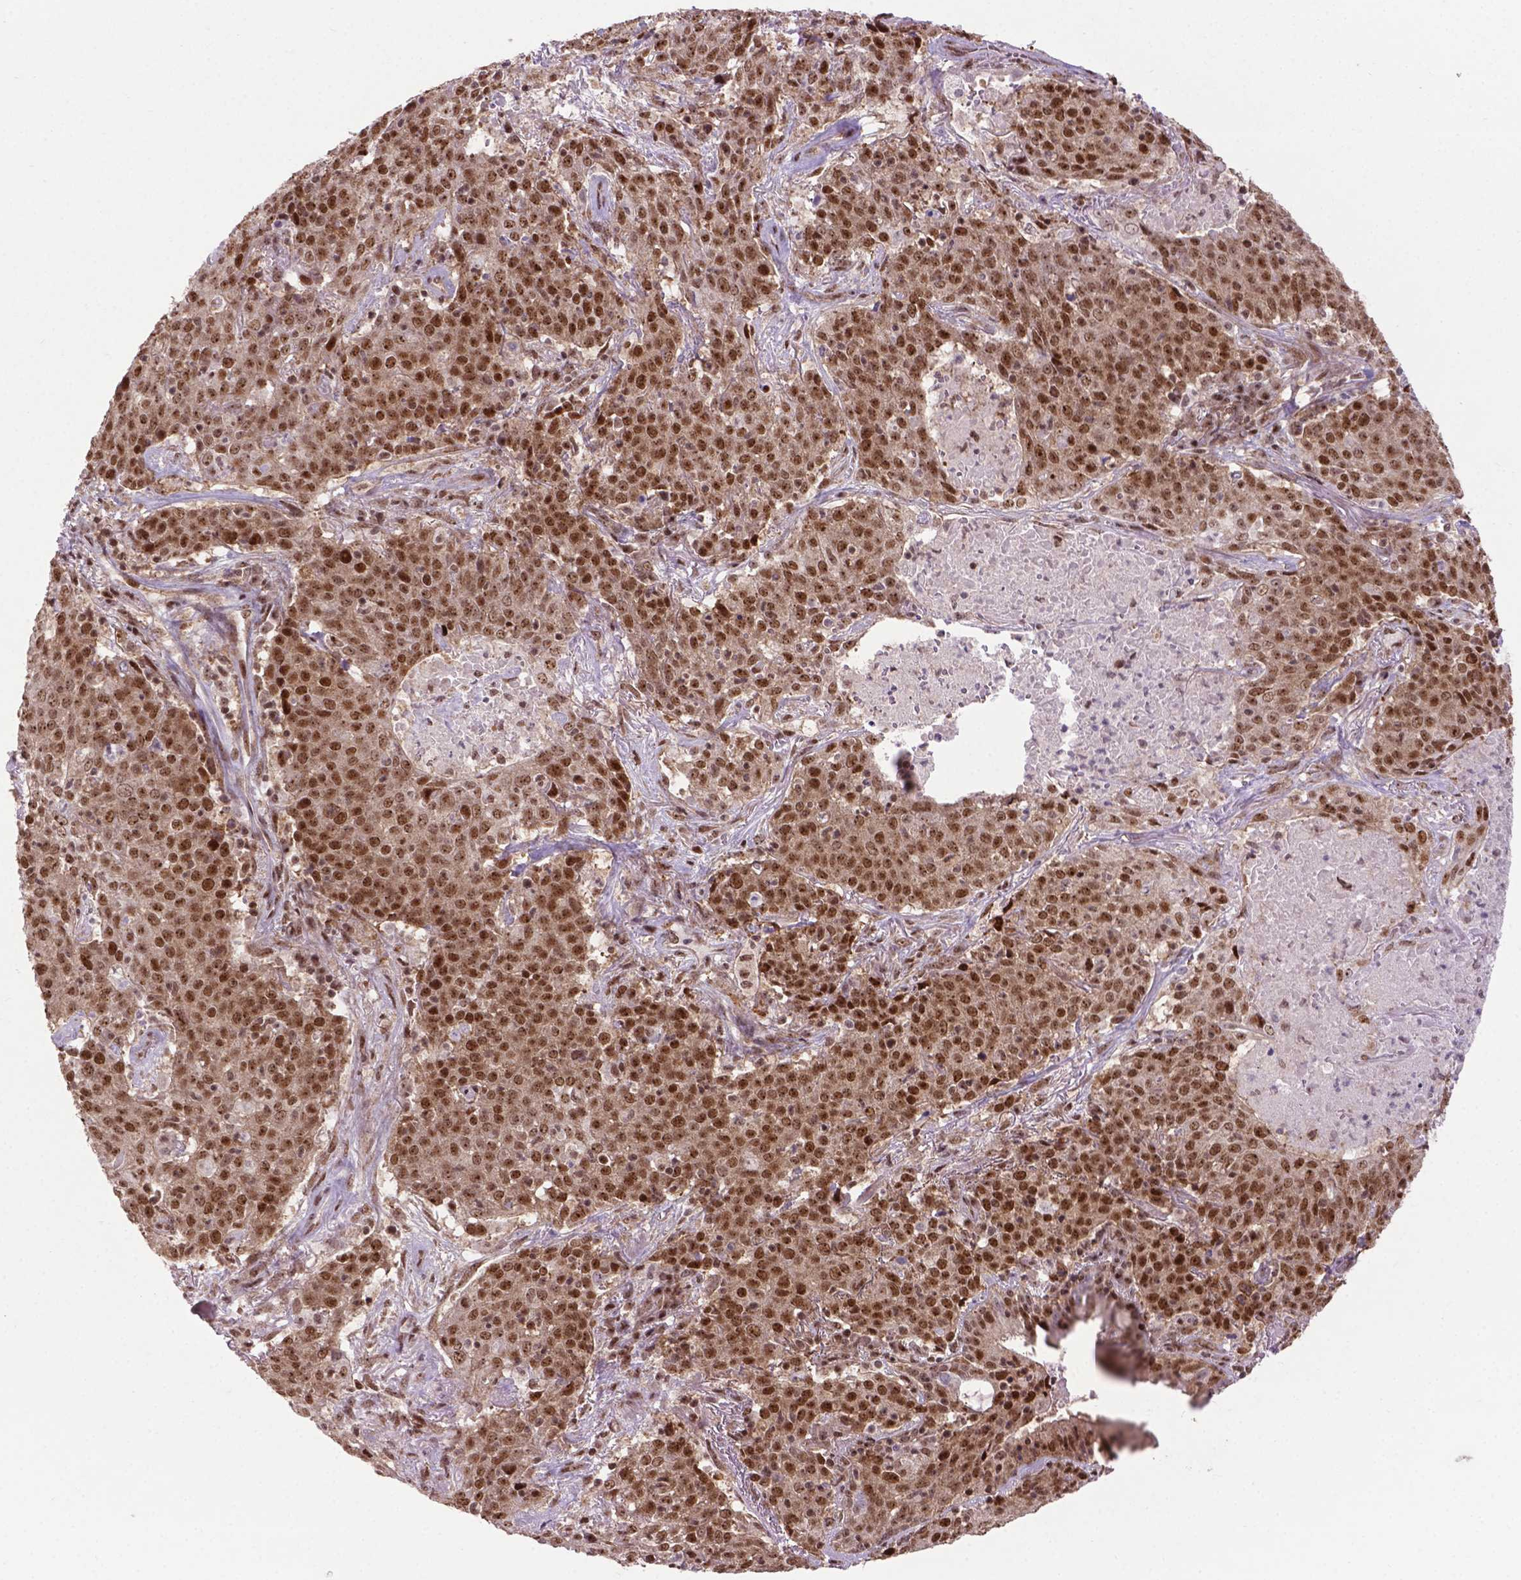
{"staining": {"intensity": "moderate", "quantity": ">75%", "location": "nuclear"}, "tissue": "lung cancer", "cell_type": "Tumor cells", "image_type": "cancer", "snomed": [{"axis": "morphology", "description": "Squamous cell carcinoma, NOS"}, {"axis": "topography", "description": "Lung"}], "caption": "Immunohistochemistry photomicrograph of neoplastic tissue: human lung squamous cell carcinoma stained using immunohistochemistry (IHC) reveals medium levels of moderate protein expression localized specifically in the nuclear of tumor cells, appearing as a nuclear brown color.", "gene": "CSNK2A1", "patient": {"sex": "male", "age": 82}}